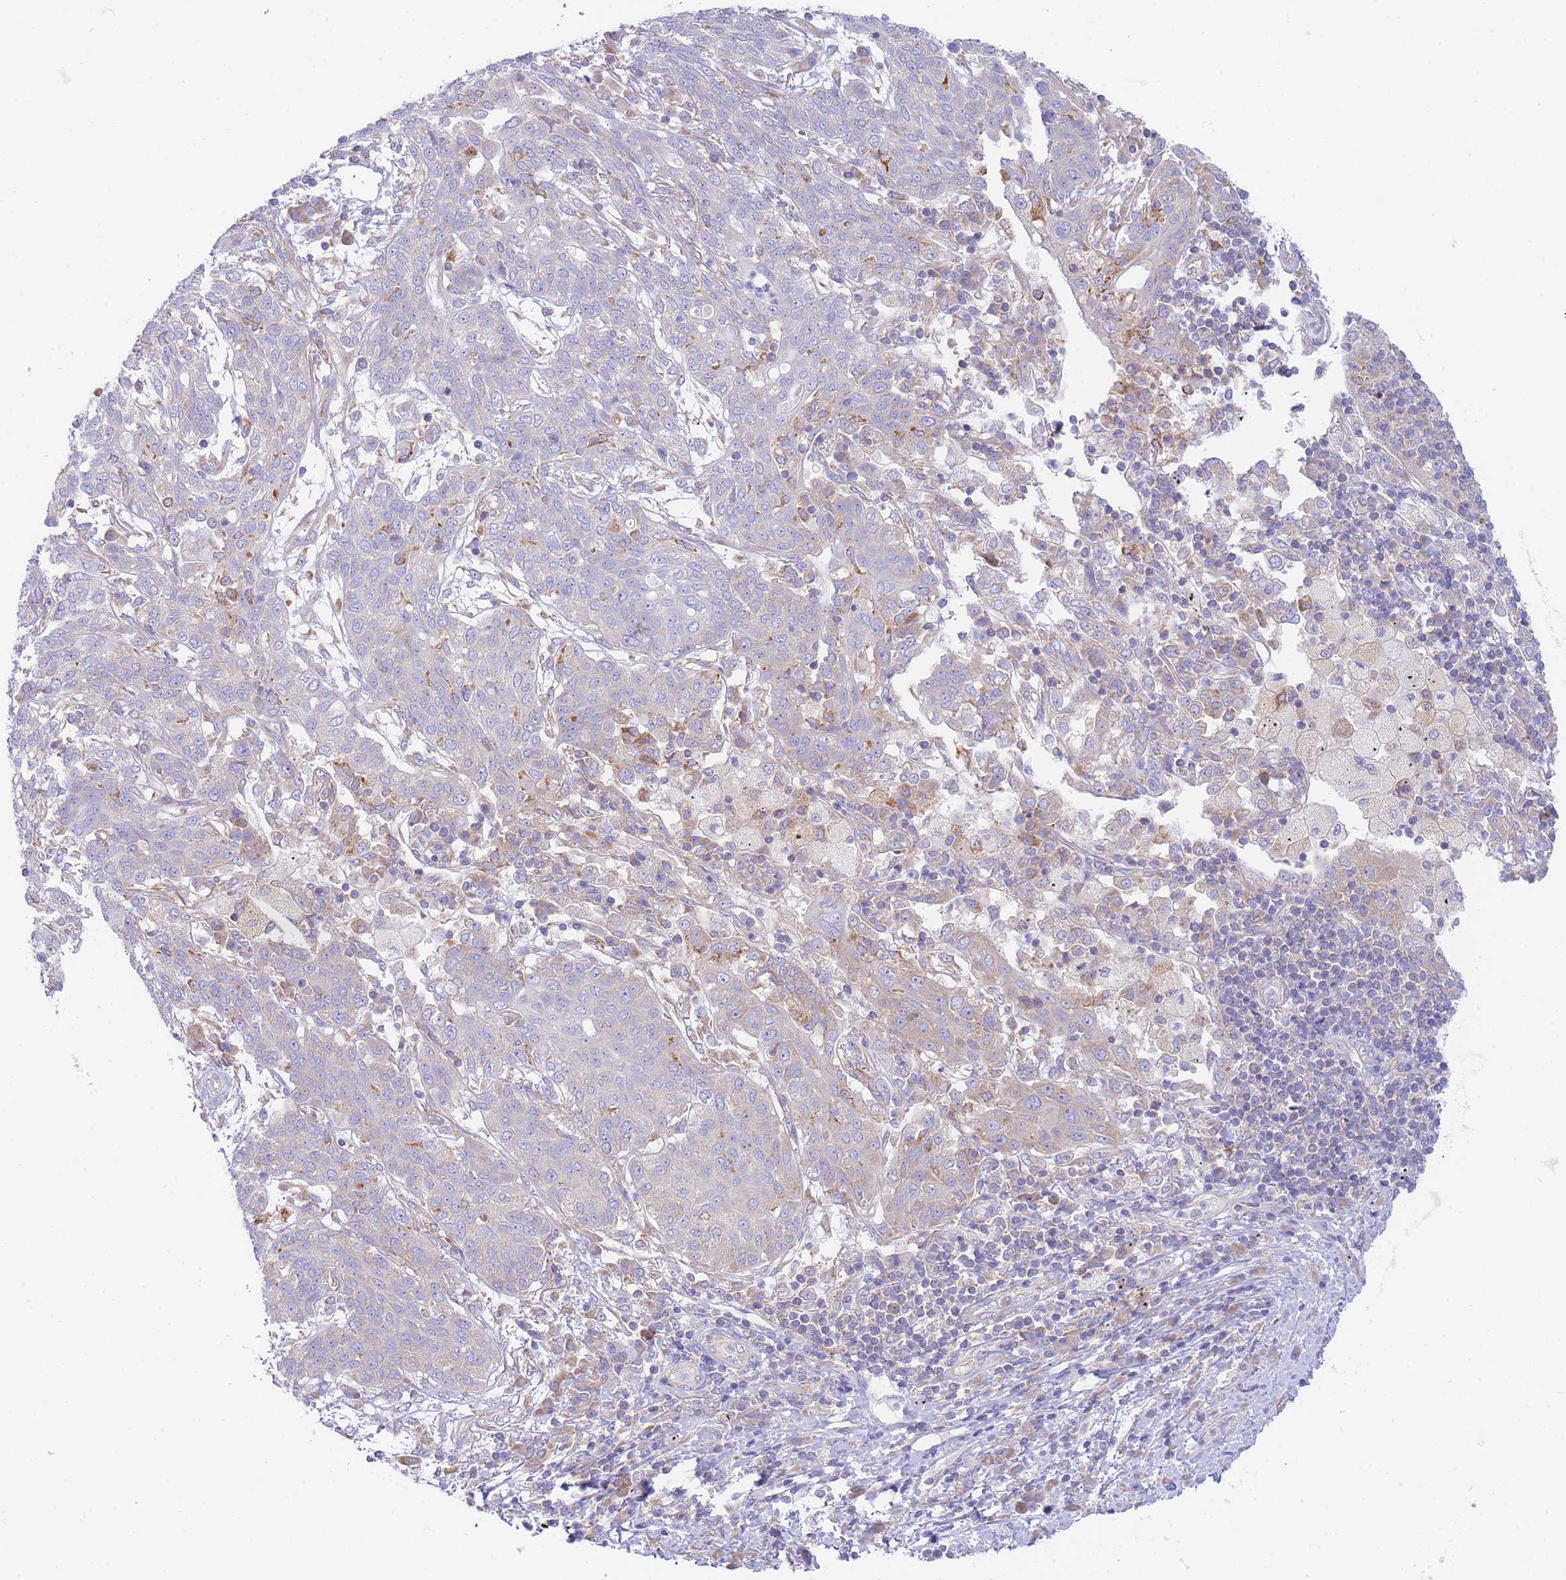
{"staining": {"intensity": "negative", "quantity": "none", "location": "none"}, "tissue": "lung cancer", "cell_type": "Tumor cells", "image_type": "cancer", "snomed": [{"axis": "morphology", "description": "Squamous cell carcinoma, NOS"}, {"axis": "topography", "description": "Lung"}], "caption": "This is a histopathology image of immunohistochemistry (IHC) staining of lung cancer (squamous cell carcinoma), which shows no staining in tumor cells.", "gene": "SH2B2", "patient": {"sex": "female", "age": 70}}